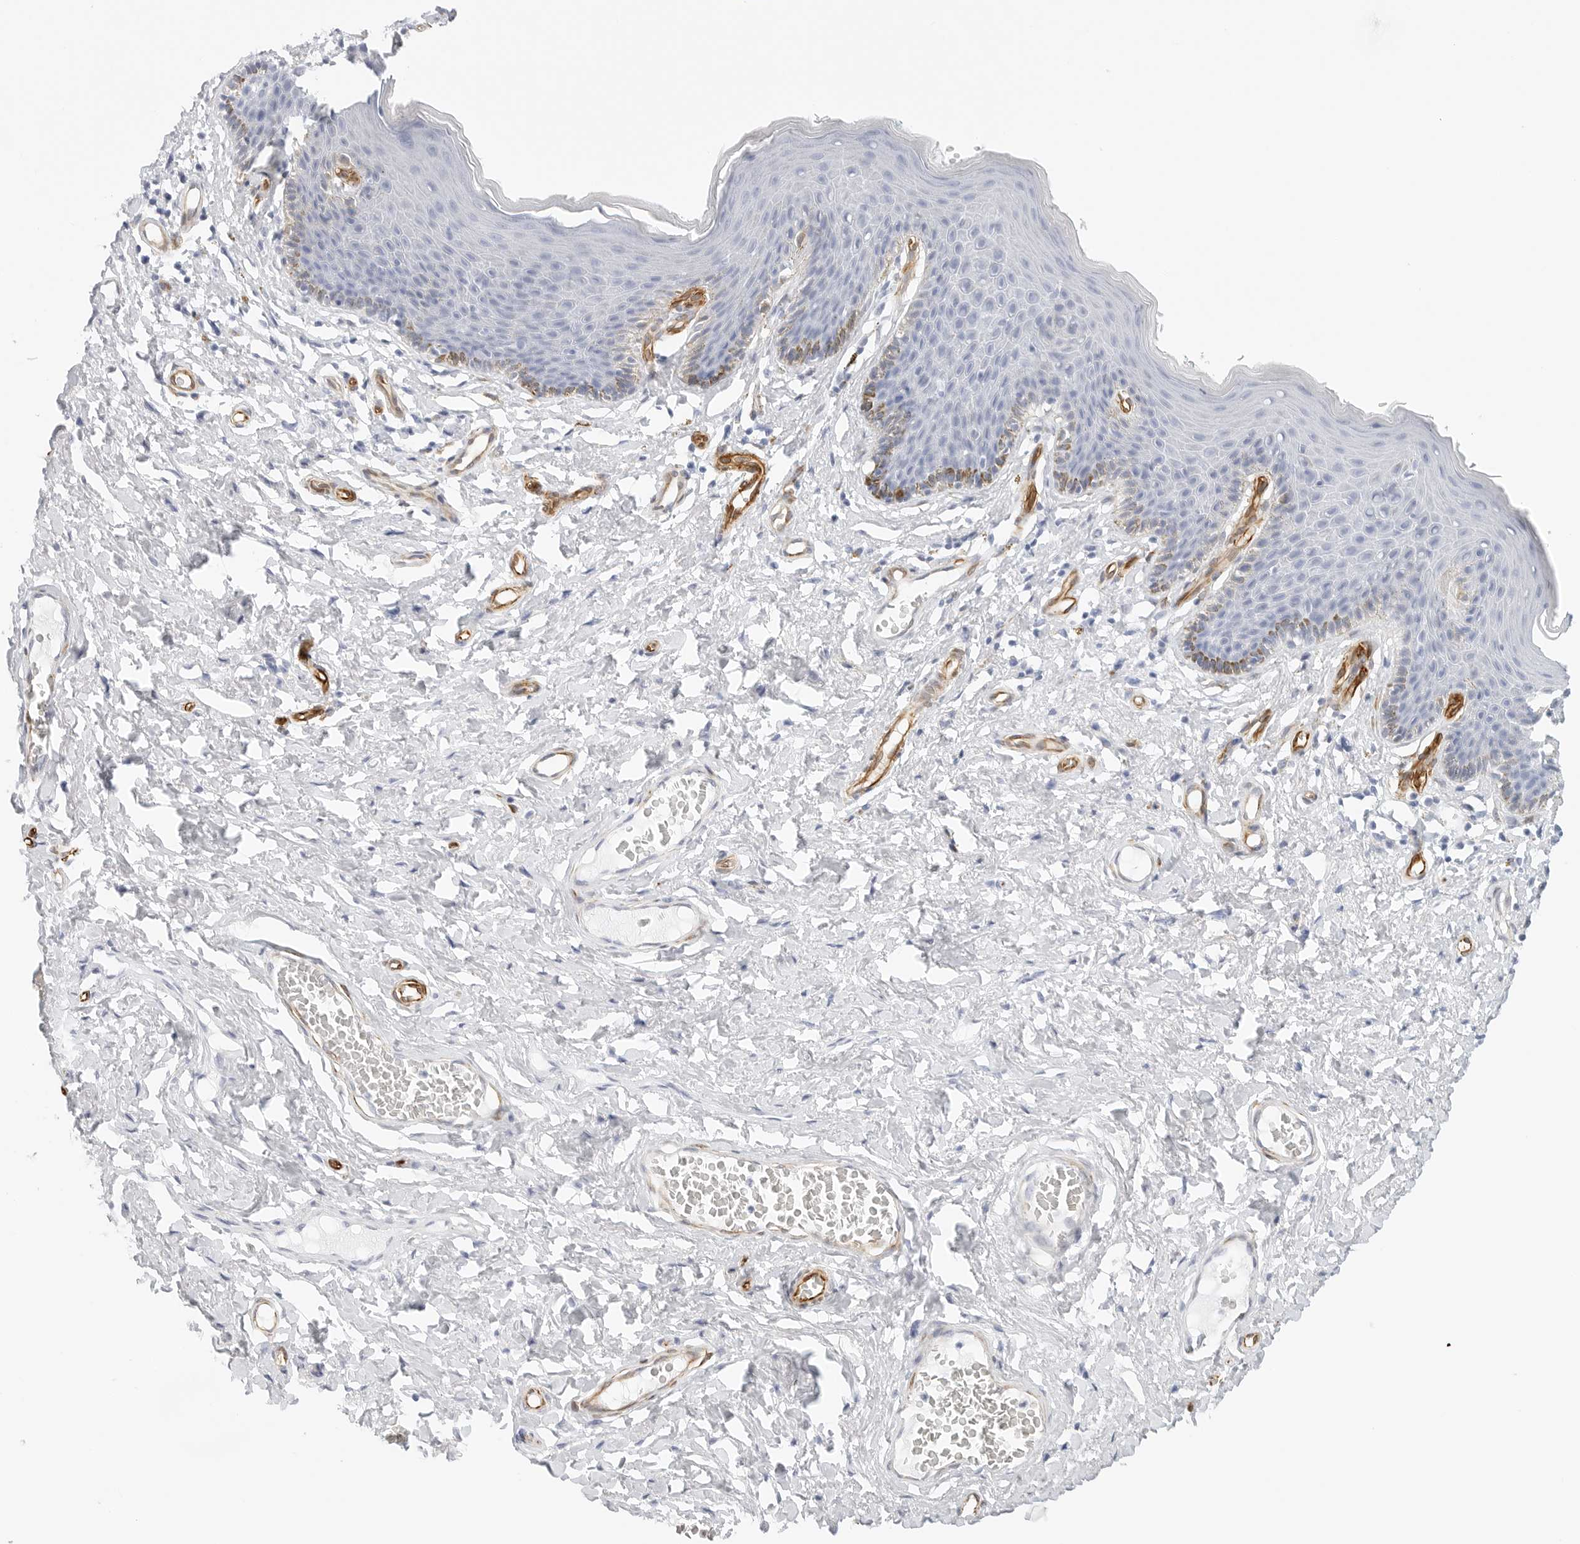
{"staining": {"intensity": "moderate", "quantity": "<25%", "location": "cytoplasmic/membranous"}, "tissue": "skin", "cell_type": "Epidermal cells", "image_type": "normal", "snomed": [{"axis": "morphology", "description": "Normal tissue, NOS"}, {"axis": "topography", "description": "Vulva"}], "caption": "Immunohistochemistry micrograph of unremarkable skin stained for a protein (brown), which exhibits low levels of moderate cytoplasmic/membranous expression in about <25% of epidermal cells.", "gene": "NES", "patient": {"sex": "female", "age": 66}}